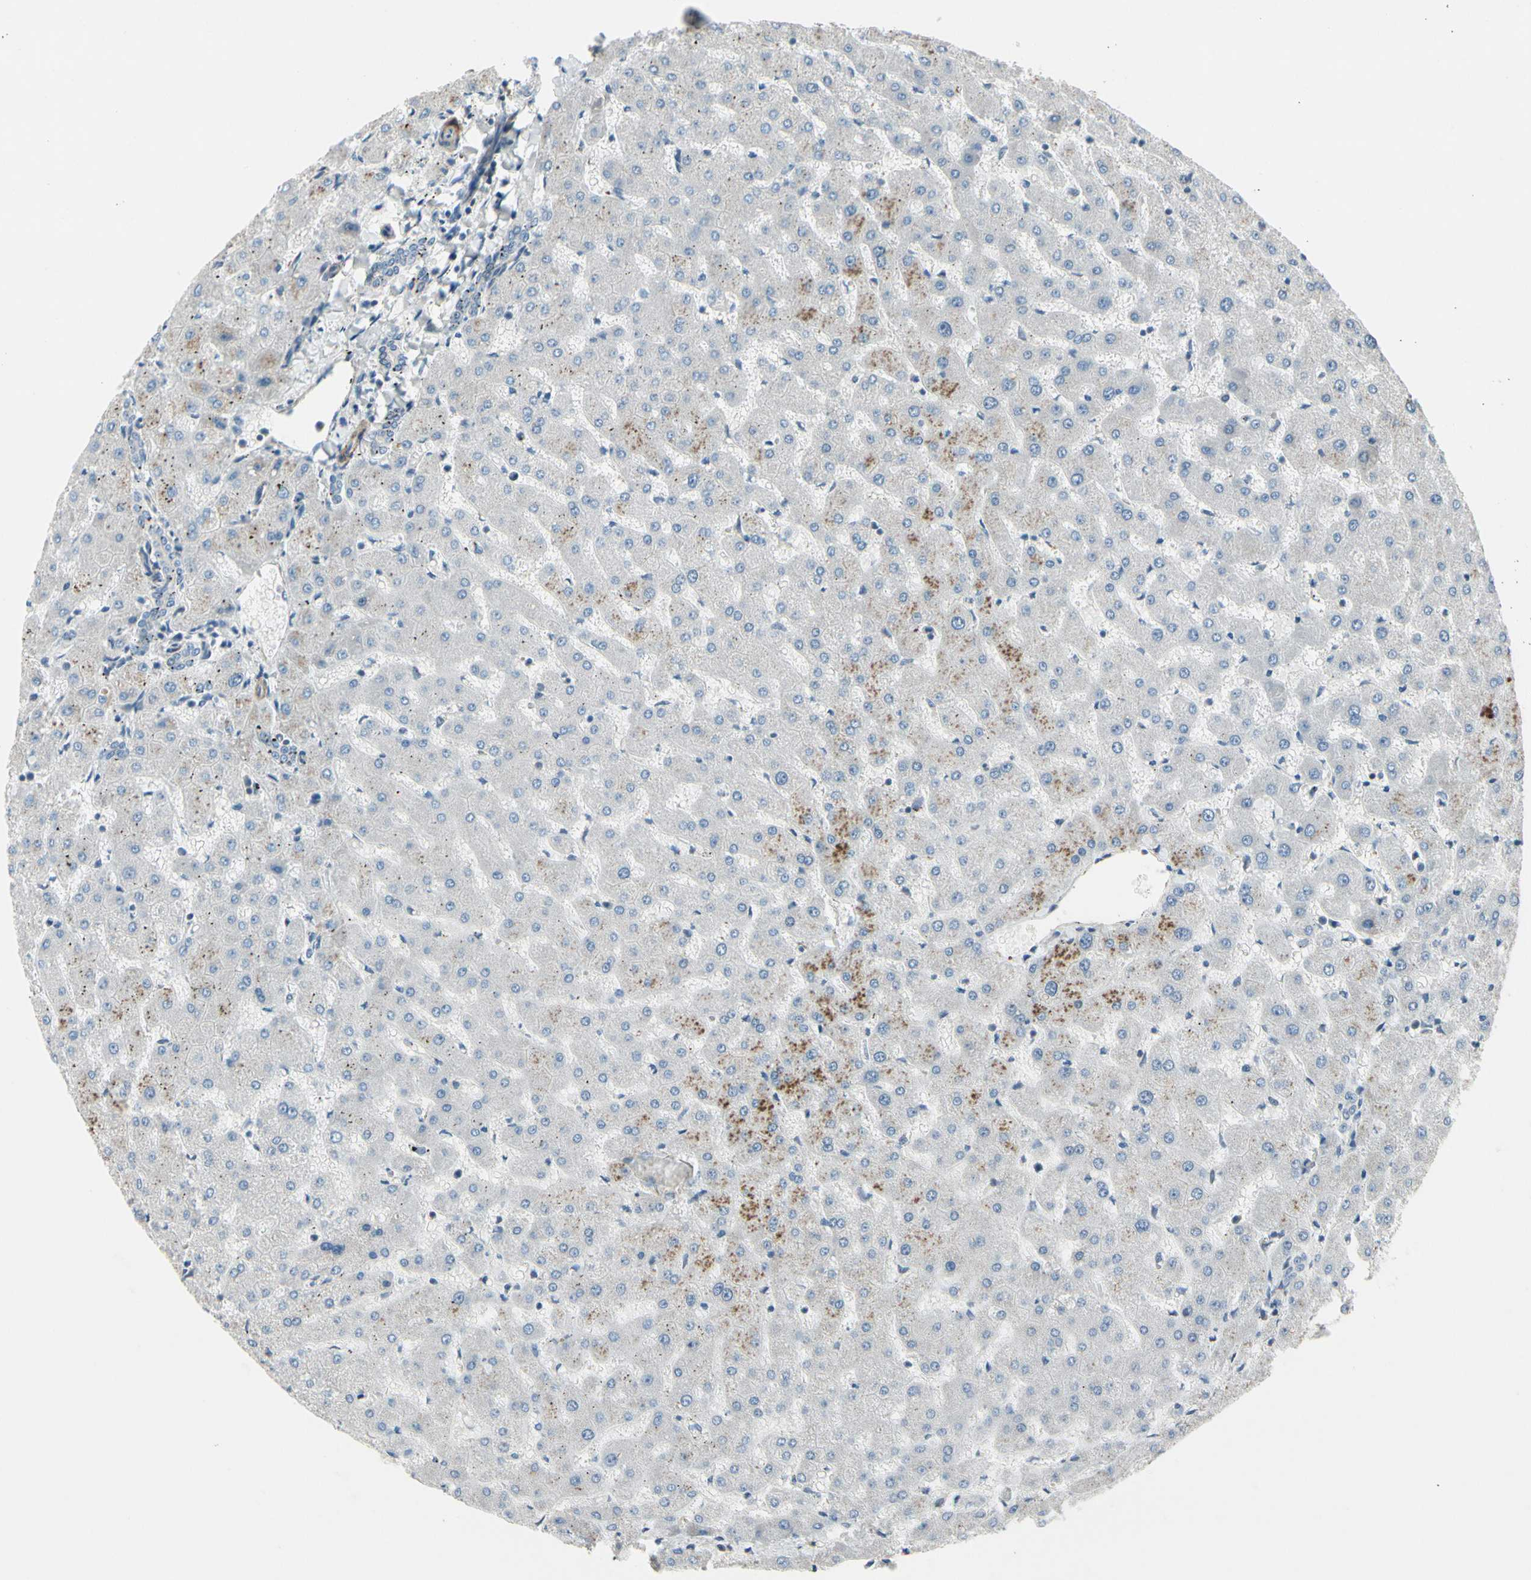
{"staining": {"intensity": "negative", "quantity": "none", "location": "none"}, "tissue": "liver", "cell_type": "Cholangiocytes", "image_type": "normal", "snomed": [{"axis": "morphology", "description": "Normal tissue, NOS"}, {"axis": "topography", "description": "Liver"}], "caption": "Histopathology image shows no significant protein staining in cholangiocytes of normal liver. Brightfield microscopy of IHC stained with DAB (3,3'-diaminobenzidine) (brown) and hematoxylin (blue), captured at high magnification.", "gene": "TPM1", "patient": {"sex": "female", "age": 63}}